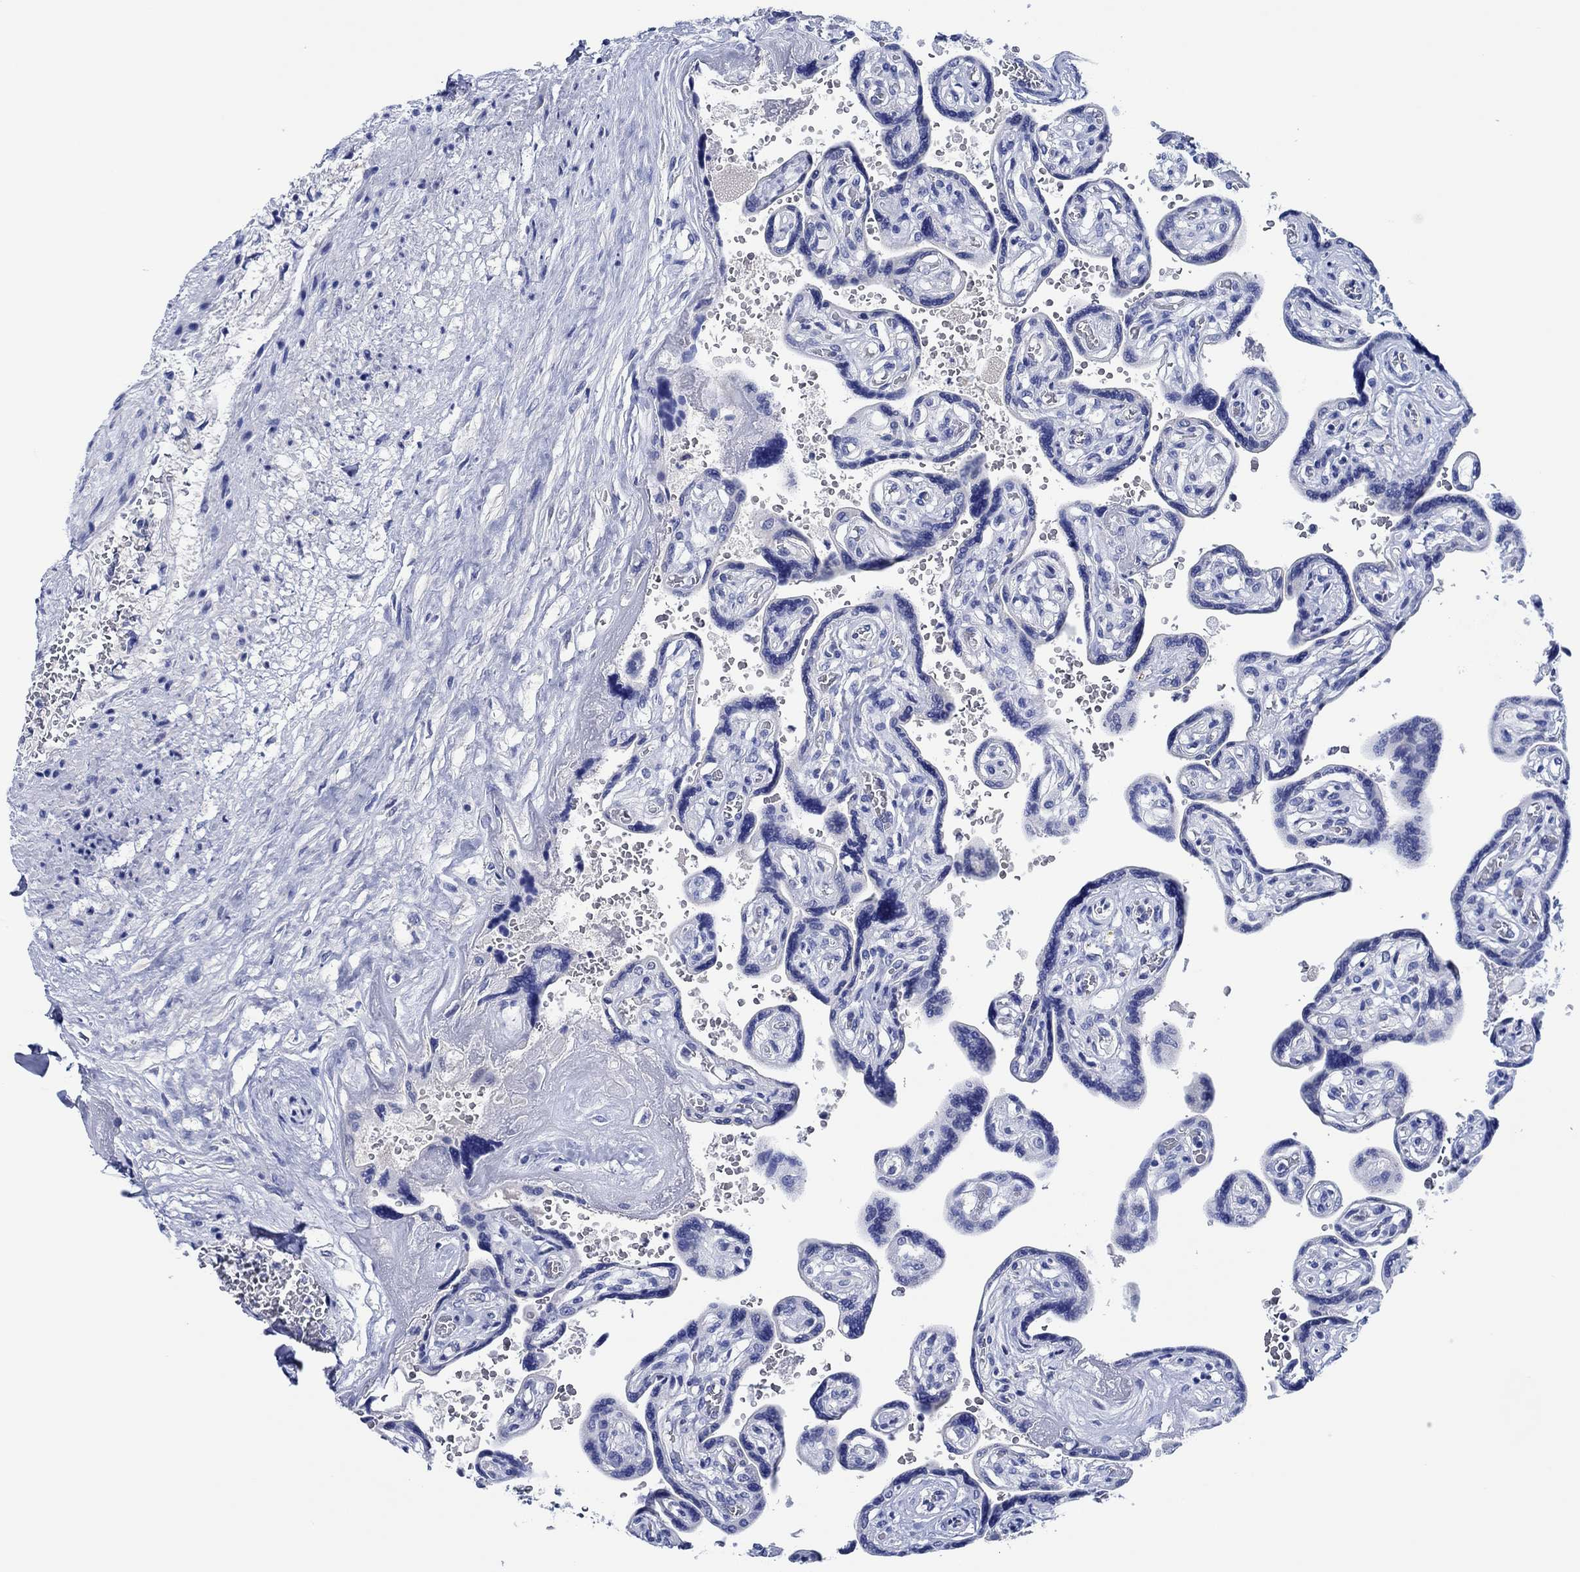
{"staining": {"intensity": "negative", "quantity": "none", "location": "none"}, "tissue": "placenta", "cell_type": "Decidual cells", "image_type": "normal", "snomed": [{"axis": "morphology", "description": "Normal tissue, NOS"}, {"axis": "topography", "description": "Placenta"}], "caption": "Decidual cells show no significant positivity in normal placenta. The staining was performed using DAB (3,3'-diaminobenzidine) to visualize the protein expression in brown, while the nuclei were stained in blue with hematoxylin (Magnification: 20x).", "gene": "CPNE6", "patient": {"sex": "female", "age": 32}}